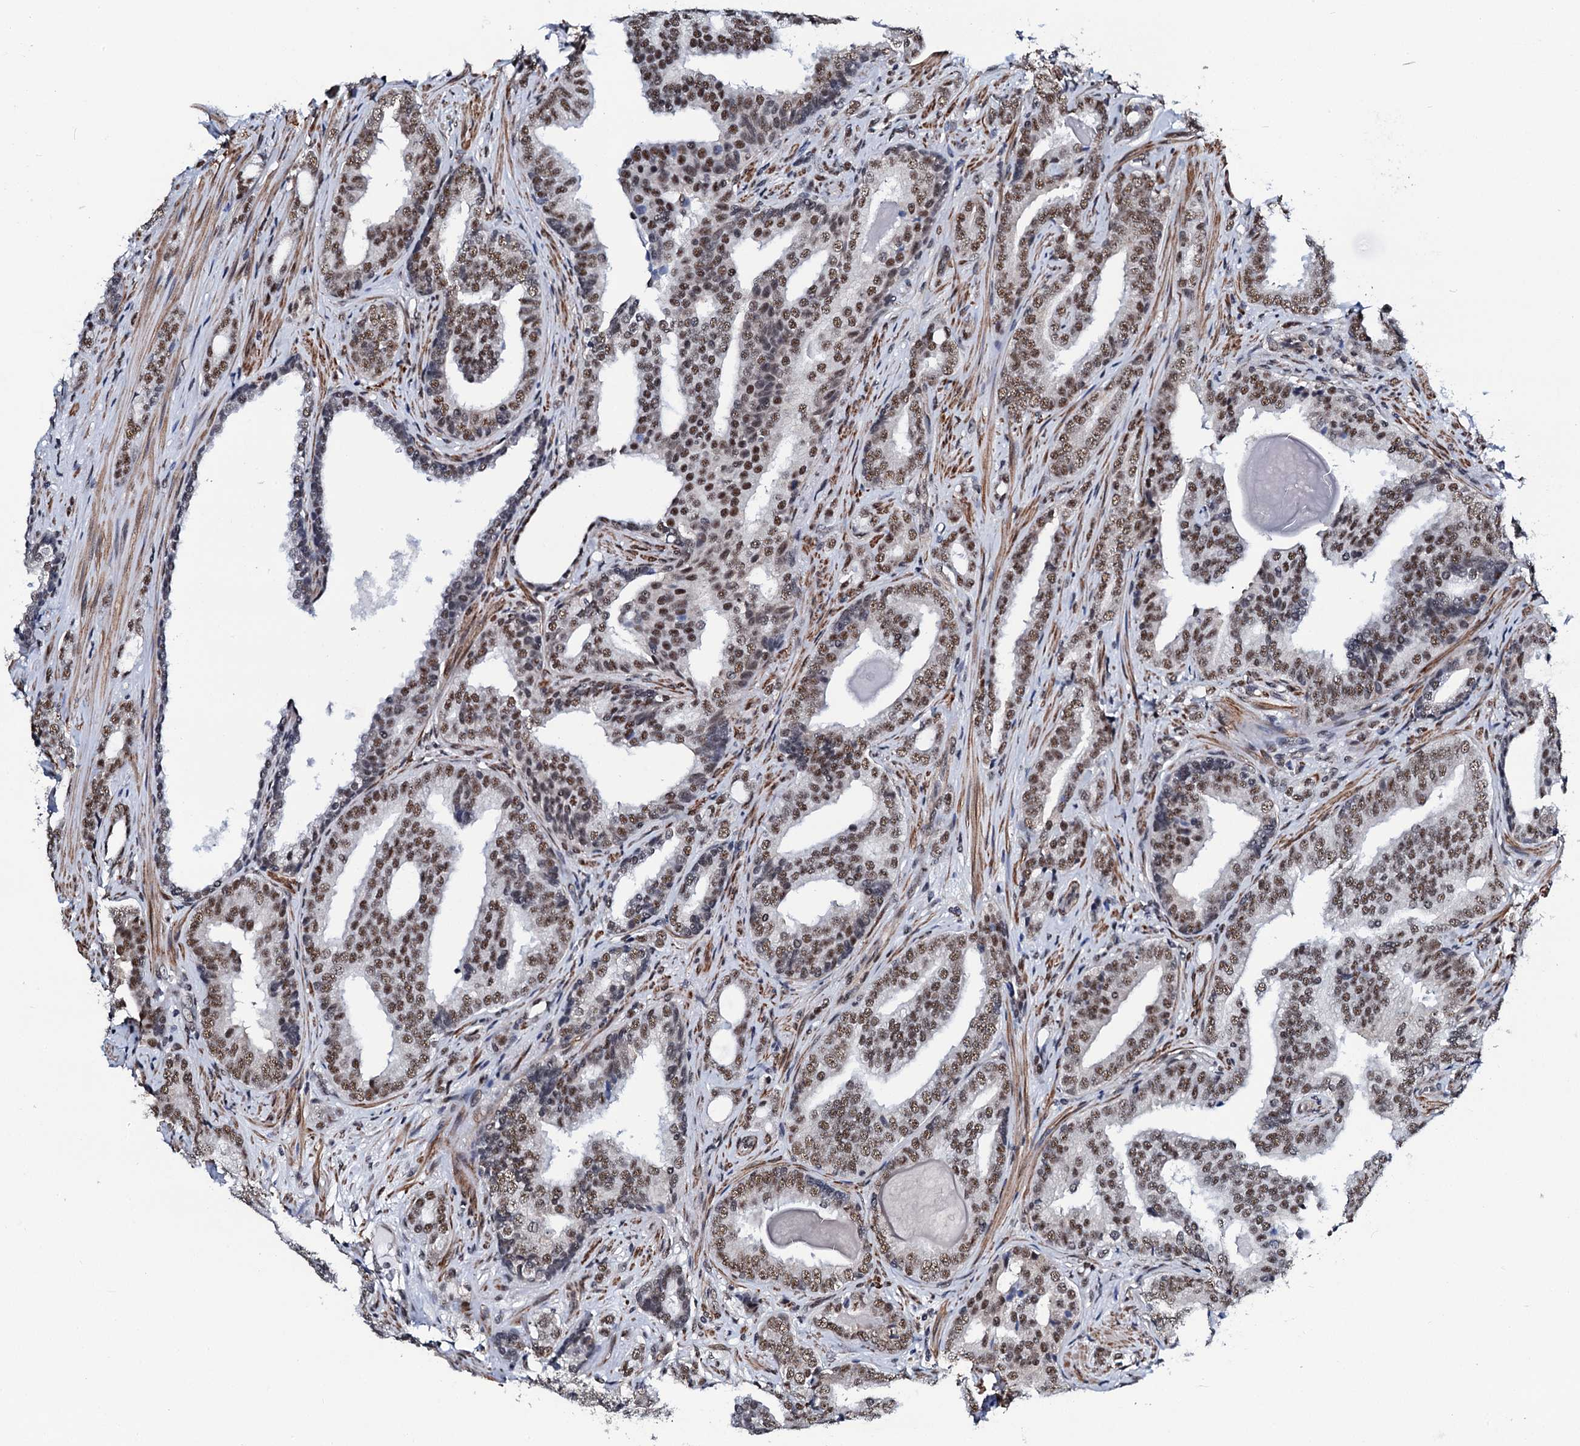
{"staining": {"intensity": "moderate", "quantity": ">75%", "location": "nuclear"}, "tissue": "prostate cancer", "cell_type": "Tumor cells", "image_type": "cancer", "snomed": [{"axis": "morphology", "description": "Adenocarcinoma, High grade"}, {"axis": "topography", "description": "Prostate"}], "caption": "Human prostate cancer (high-grade adenocarcinoma) stained with a protein marker reveals moderate staining in tumor cells.", "gene": "CWC15", "patient": {"sex": "male", "age": 63}}